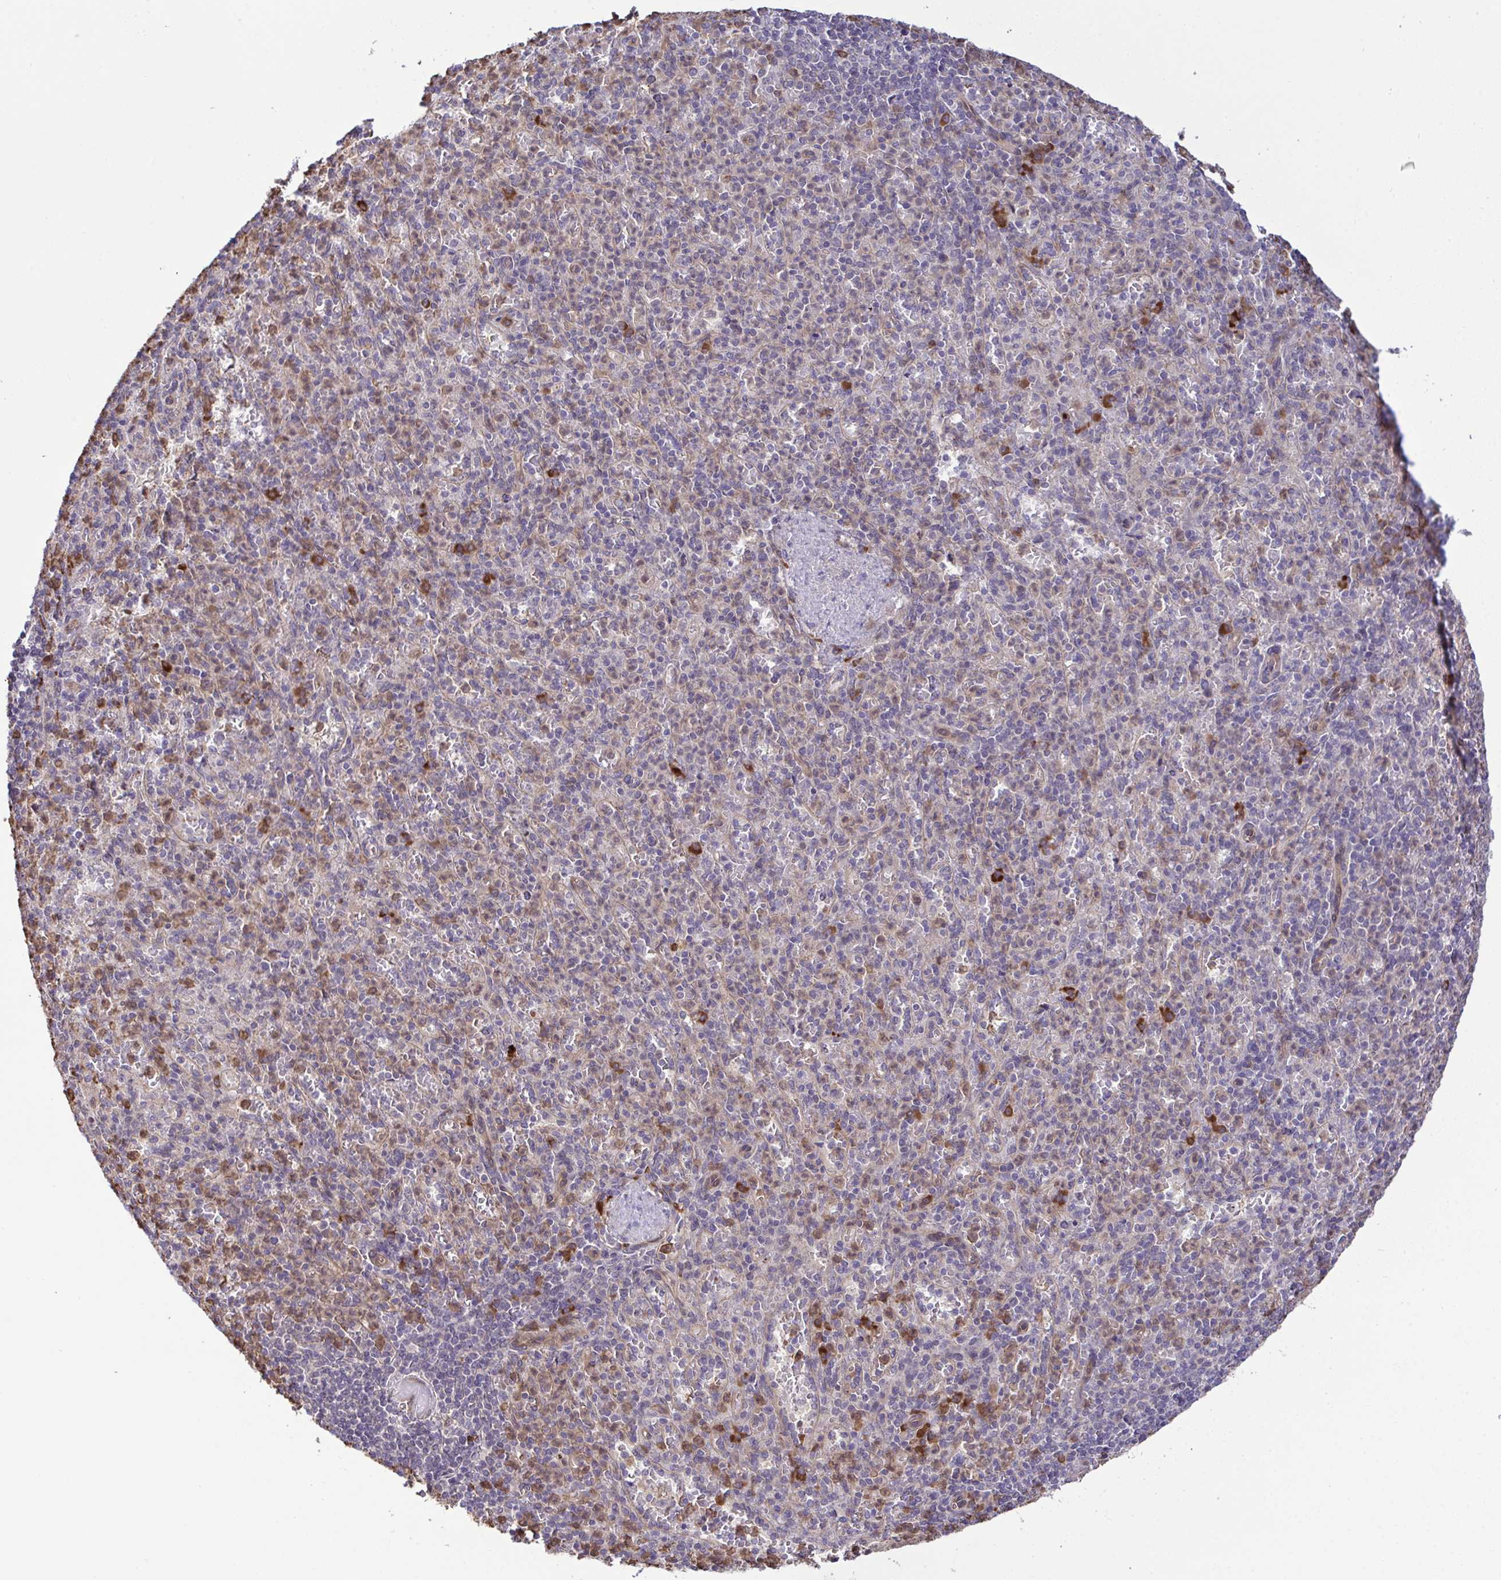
{"staining": {"intensity": "strong", "quantity": "<25%", "location": "cytoplasmic/membranous"}, "tissue": "spleen", "cell_type": "Cells in red pulp", "image_type": "normal", "snomed": [{"axis": "morphology", "description": "Normal tissue, NOS"}, {"axis": "topography", "description": "Spleen"}], "caption": "The histopathology image shows immunohistochemical staining of unremarkable spleen. There is strong cytoplasmic/membranous expression is identified in approximately <25% of cells in red pulp.", "gene": "CMPK1", "patient": {"sex": "female", "age": 74}}